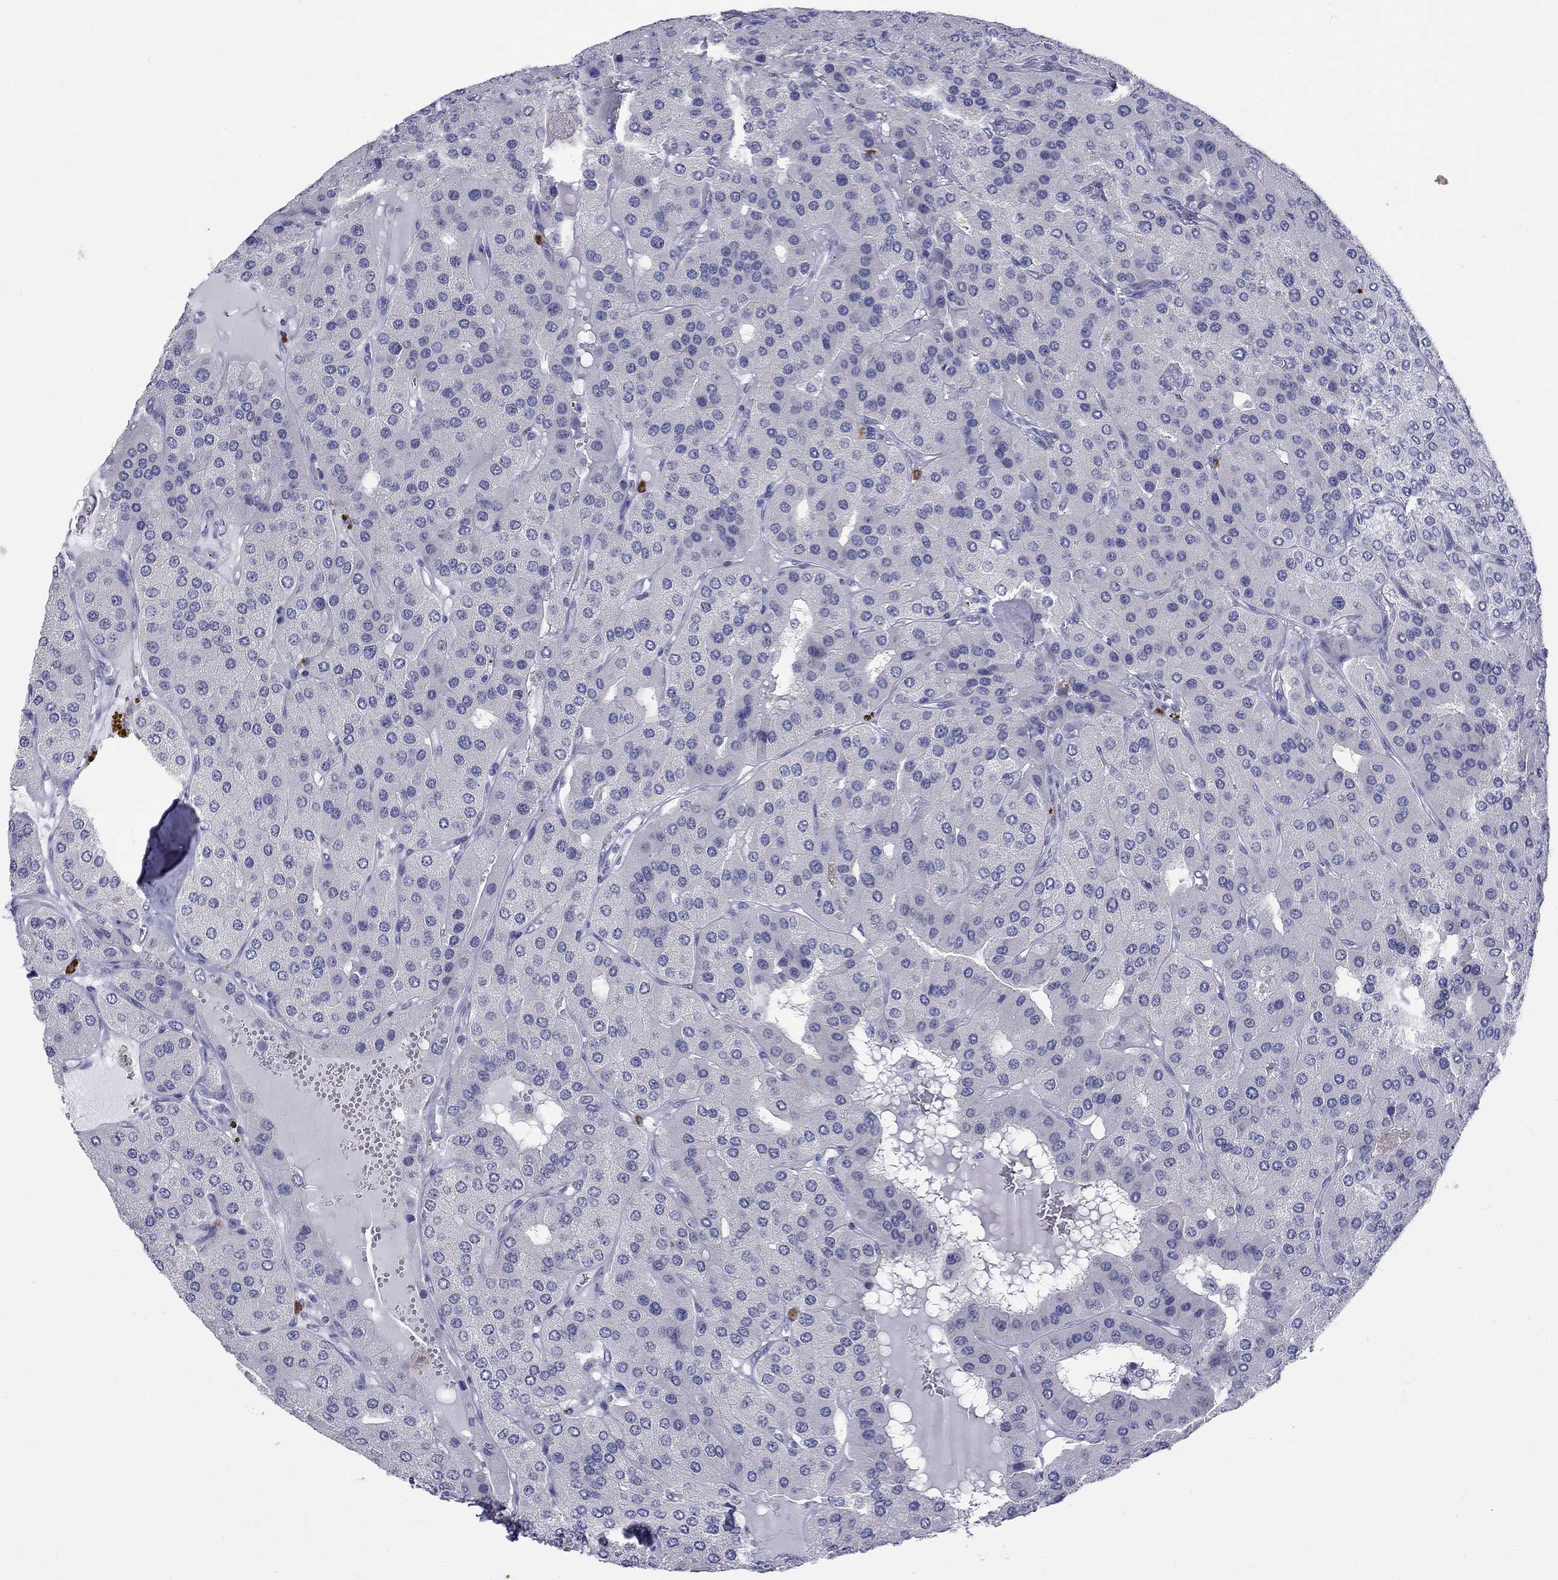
{"staining": {"intensity": "negative", "quantity": "none", "location": "none"}, "tissue": "parathyroid gland", "cell_type": "Glandular cells", "image_type": "normal", "snomed": [{"axis": "morphology", "description": "Normal tissue, NOS"}, {"axis": "morphology", "description": "Adenoma, NOS"}, {"axis": "topography", "description": "Parathyroid gland"}], "caption": "Glandular cells show no significant expression in benign parathyroid gland.", "gene": "ECEL1", "patient": {"sex": "female", "age": 86}}